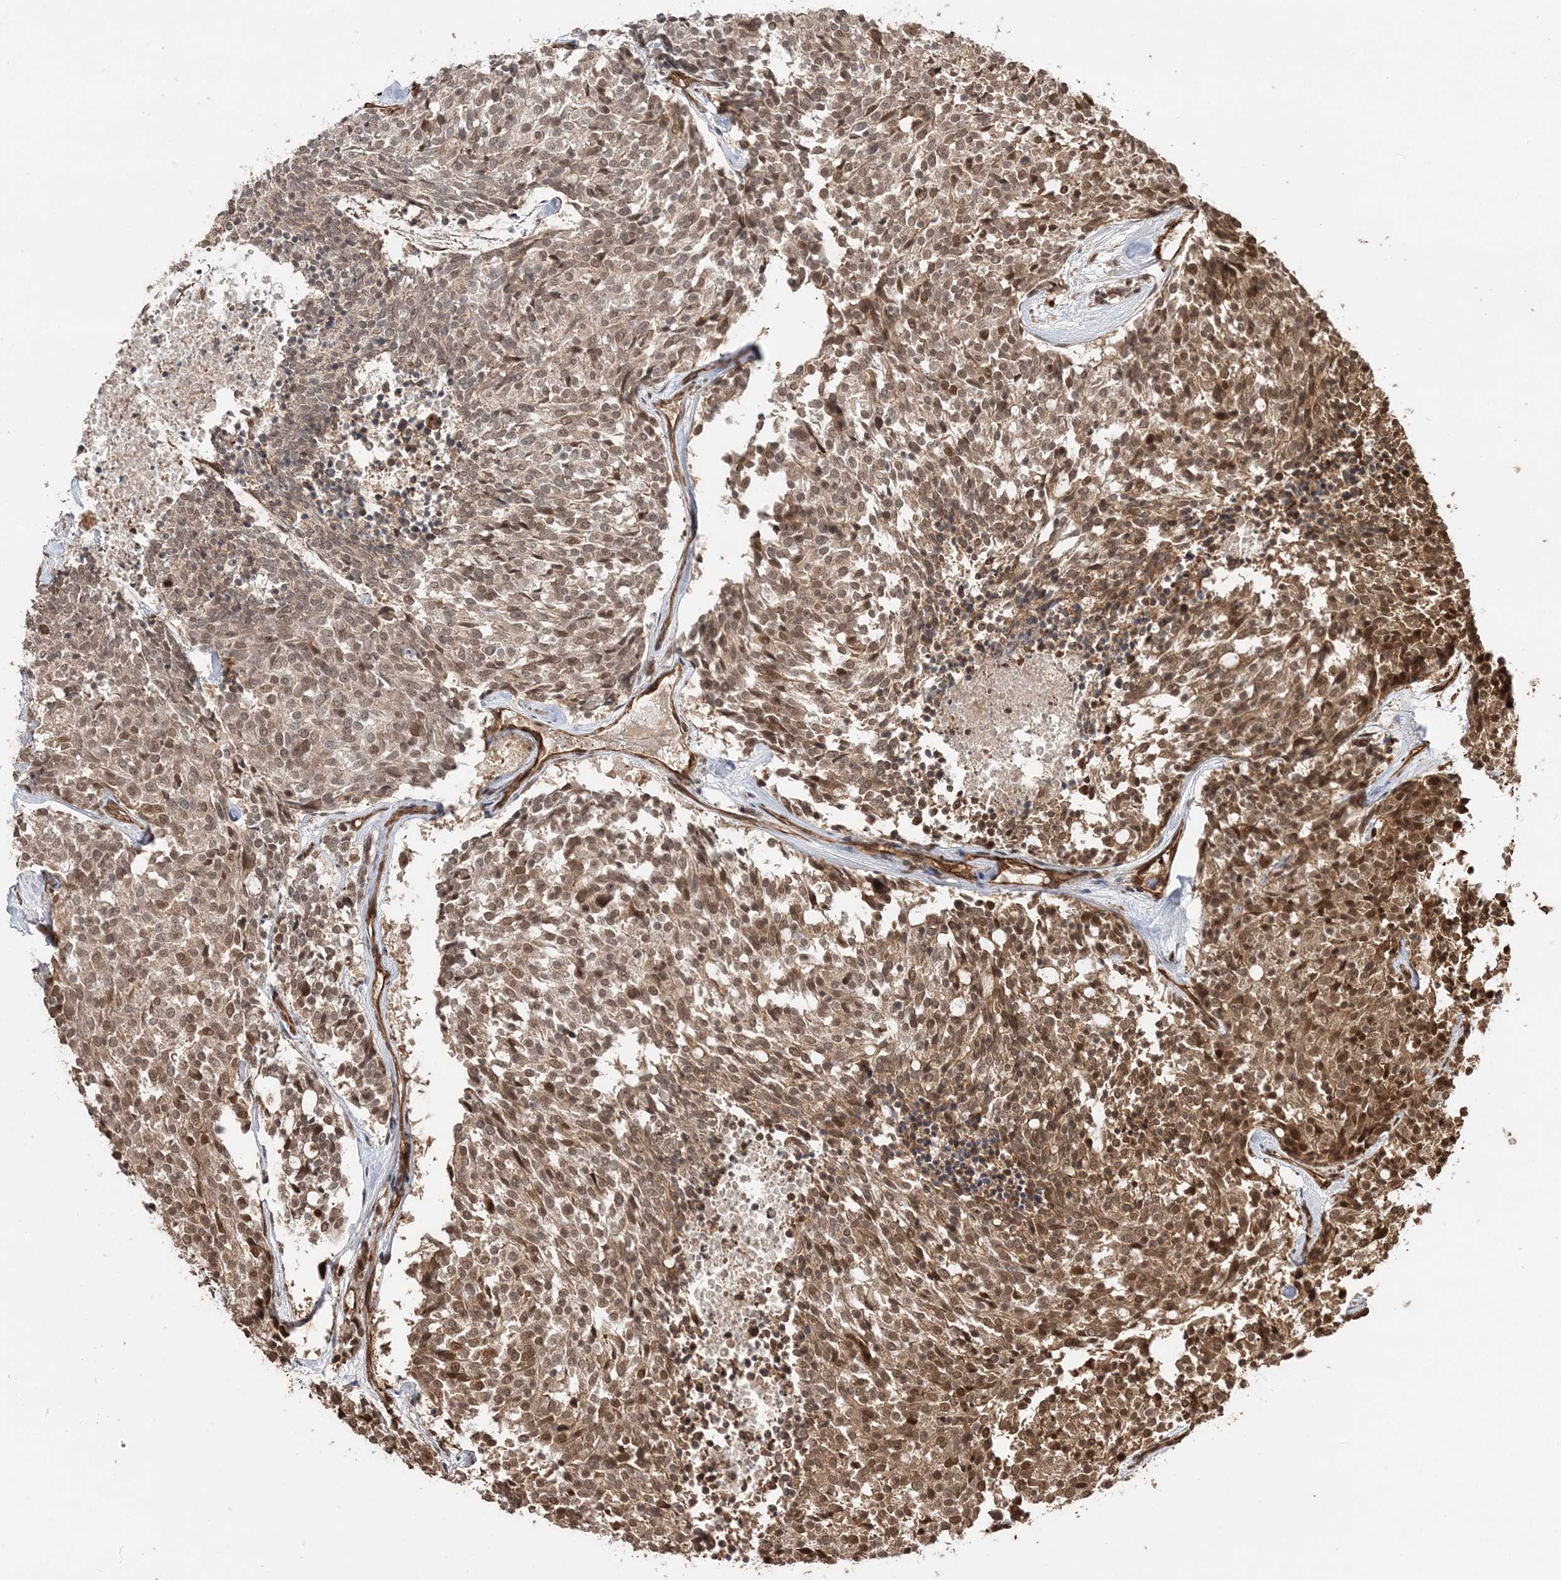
{"staining": {"intensity": "moderate", "quantity": ">75%", "location": "cytoplasmic/membranous,nuclear"}, "tissue": "carcinoid", "cell_type": "Tumor cells", "image_type": "cancer", "snomed": [{"axis": "morphology", "description": "Carcinoid, malignant, NOS"}, {"axis": "topography", "description": "Pancreas"}], "caption": "Carcinoid (malignant) was stained to show a protein in brown. There is medium levels of moderate cytoplasmic/membranous and nuclear positivity in approximately >75% of tumor cells.", "gene": "ETAA1", "patient": {"sex": "female", "age": 54}}